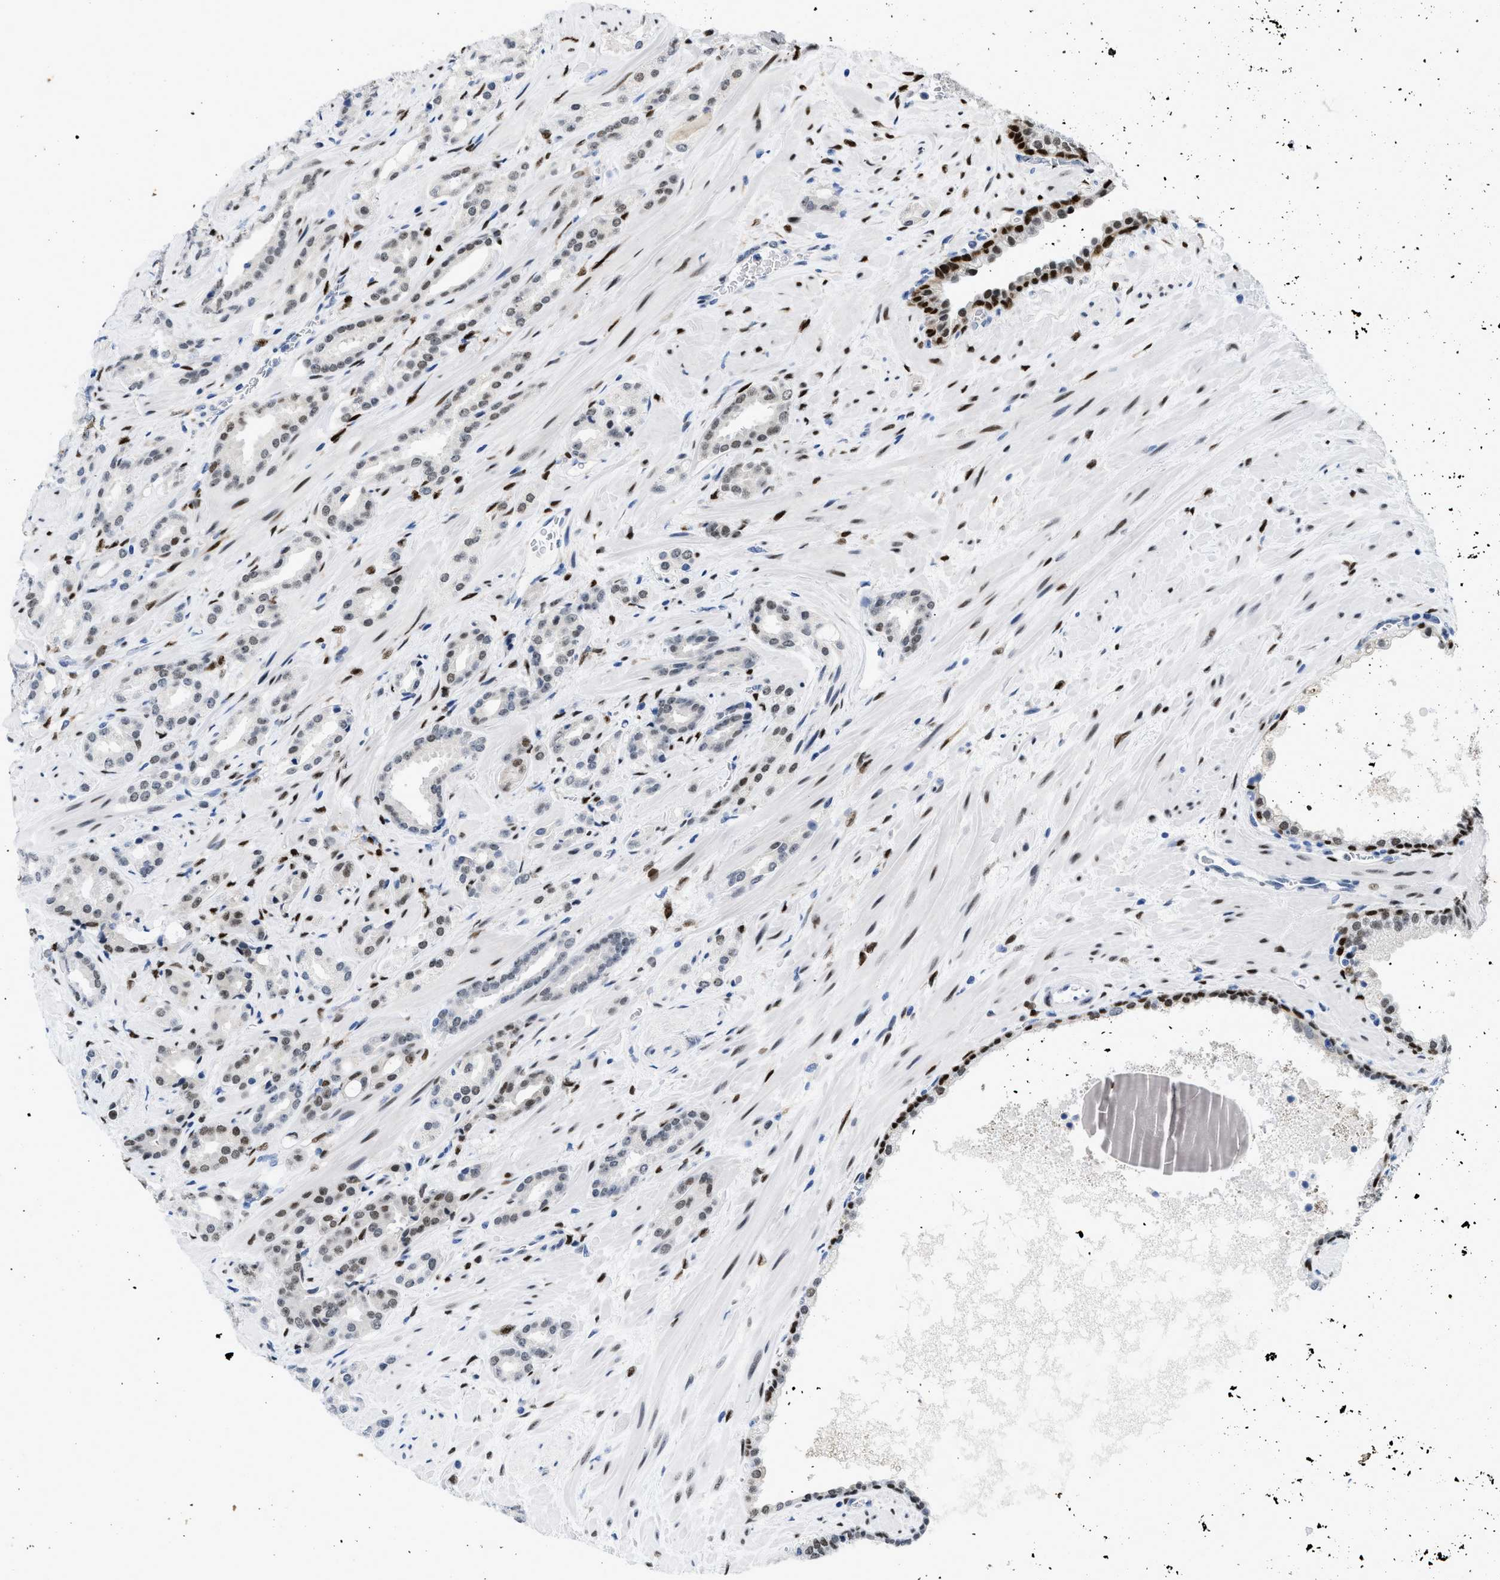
{"staining": {"intensity": "moderate", "quantity": "25%-75%", "location": "nuclear"}, "tissue": "prostate cancer", "cell_type": "Tumor cells", "image_type": "cancer", "snomed": [{"axis": "morphology", "description": "Adenocarcinoma, High grade"}, {"axis": "topography", "description": "Prostate"}], "caption": "This histopathology image reveals immunohistochemistry (IHC) staining of human prostate cancer, with medium moderate nuclear positivity in approximately 25%-75% of tumor cells.", "gene": "NFIX", "patient": {"sex": "male", "age": 64}}